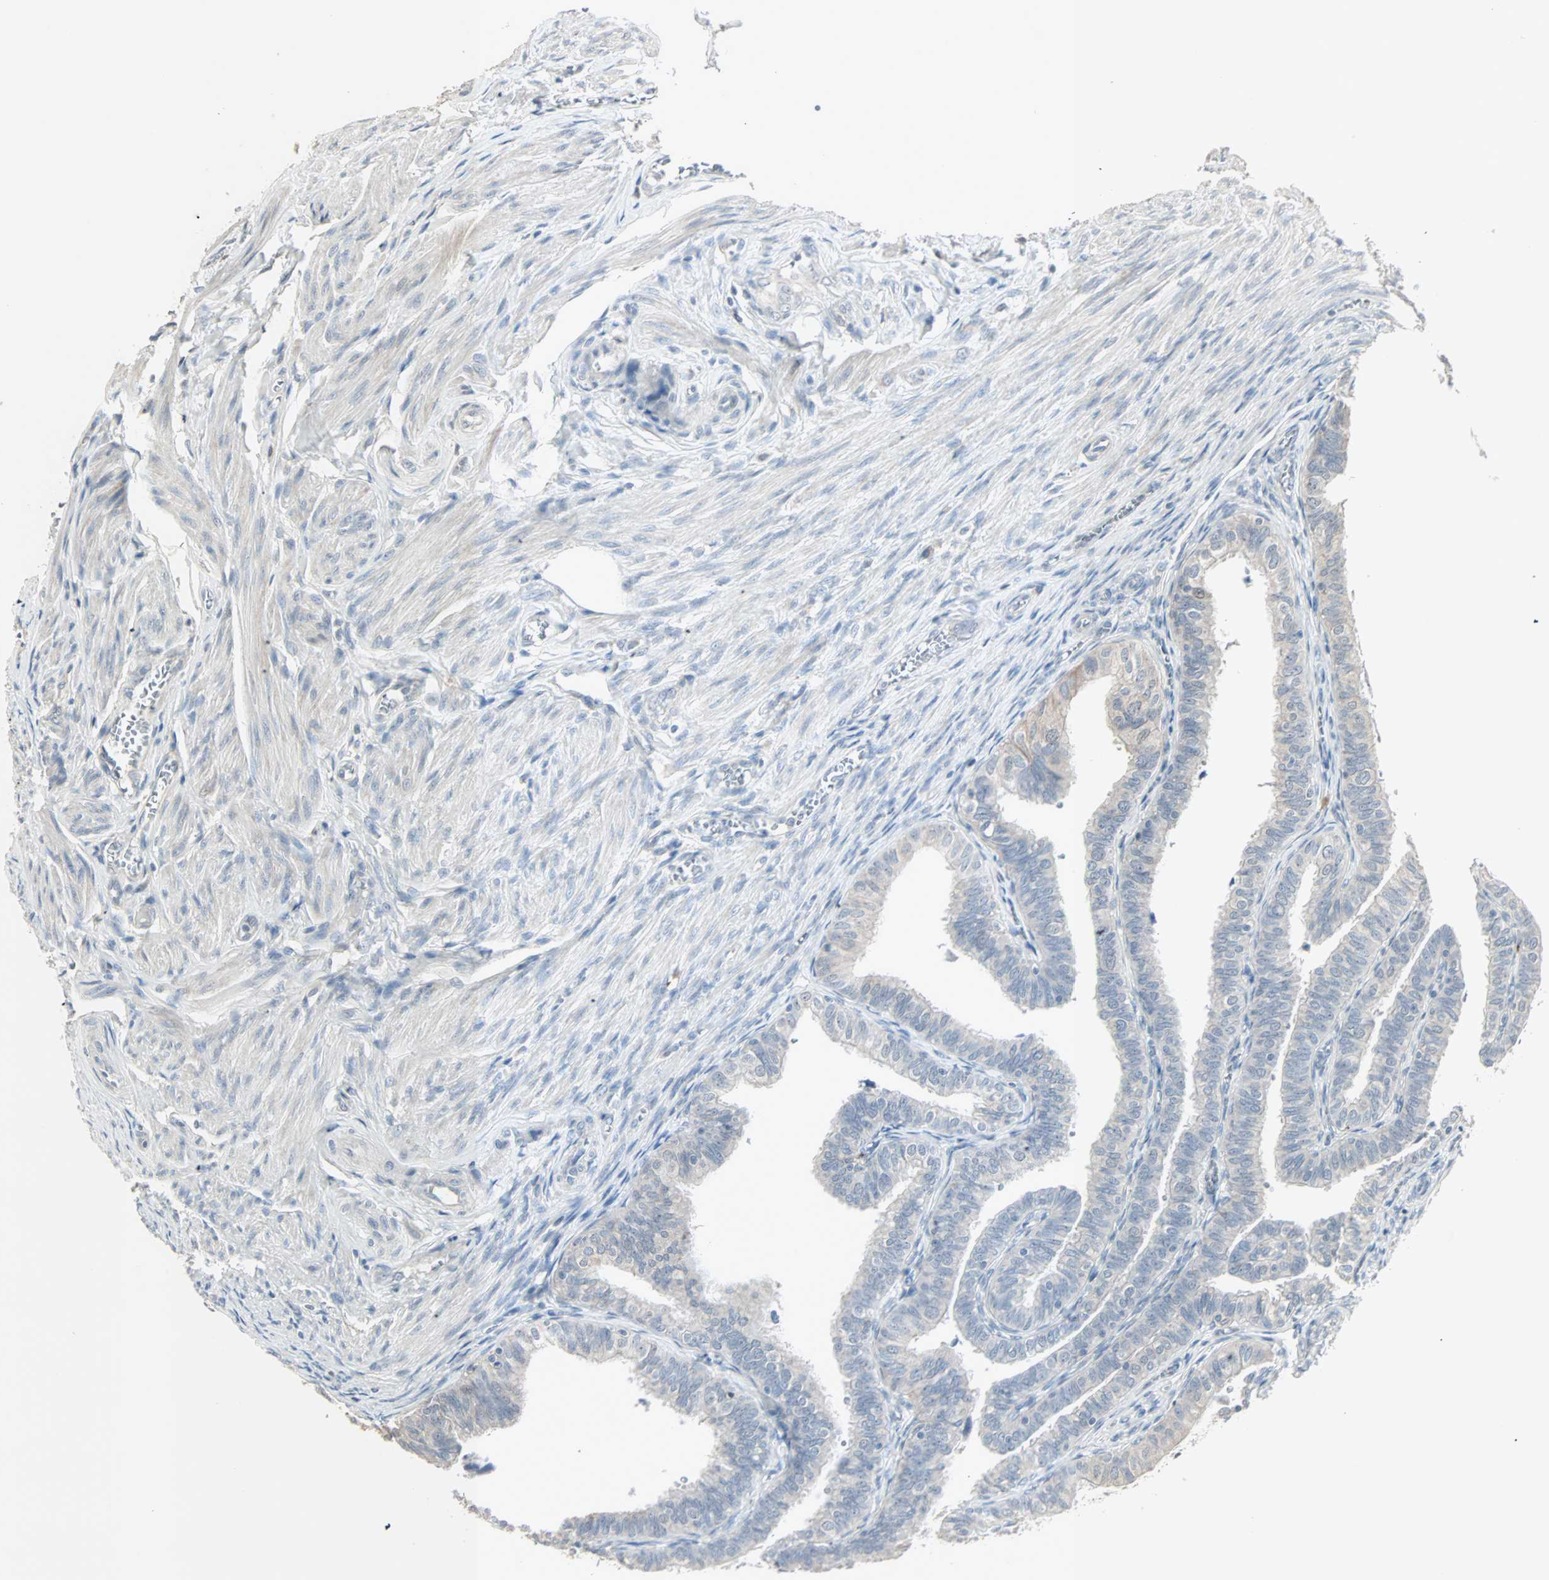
{"staining": {"intensity": "weak", "quantity": "25%-75%", "location": "cytoplasmic/membranous,nuclear"}, "tissue": "fallopian tube", "cell_type": "Glandular cells", "image_type": "normal", "snomed": [{"axis": "morphology", "description": "Normal tissue, NOS"}, {"axis": "topography", "description": "Fallopian tube"}], "caption": "Fallopian tube stained for a protein (brown) displays weak cytoplasmic/membranous,nuclear positive staining in approximately 25%-75% of glandular cells.", "gene": "KDM4A", "patient": {"sex": "female", "age": 46}}